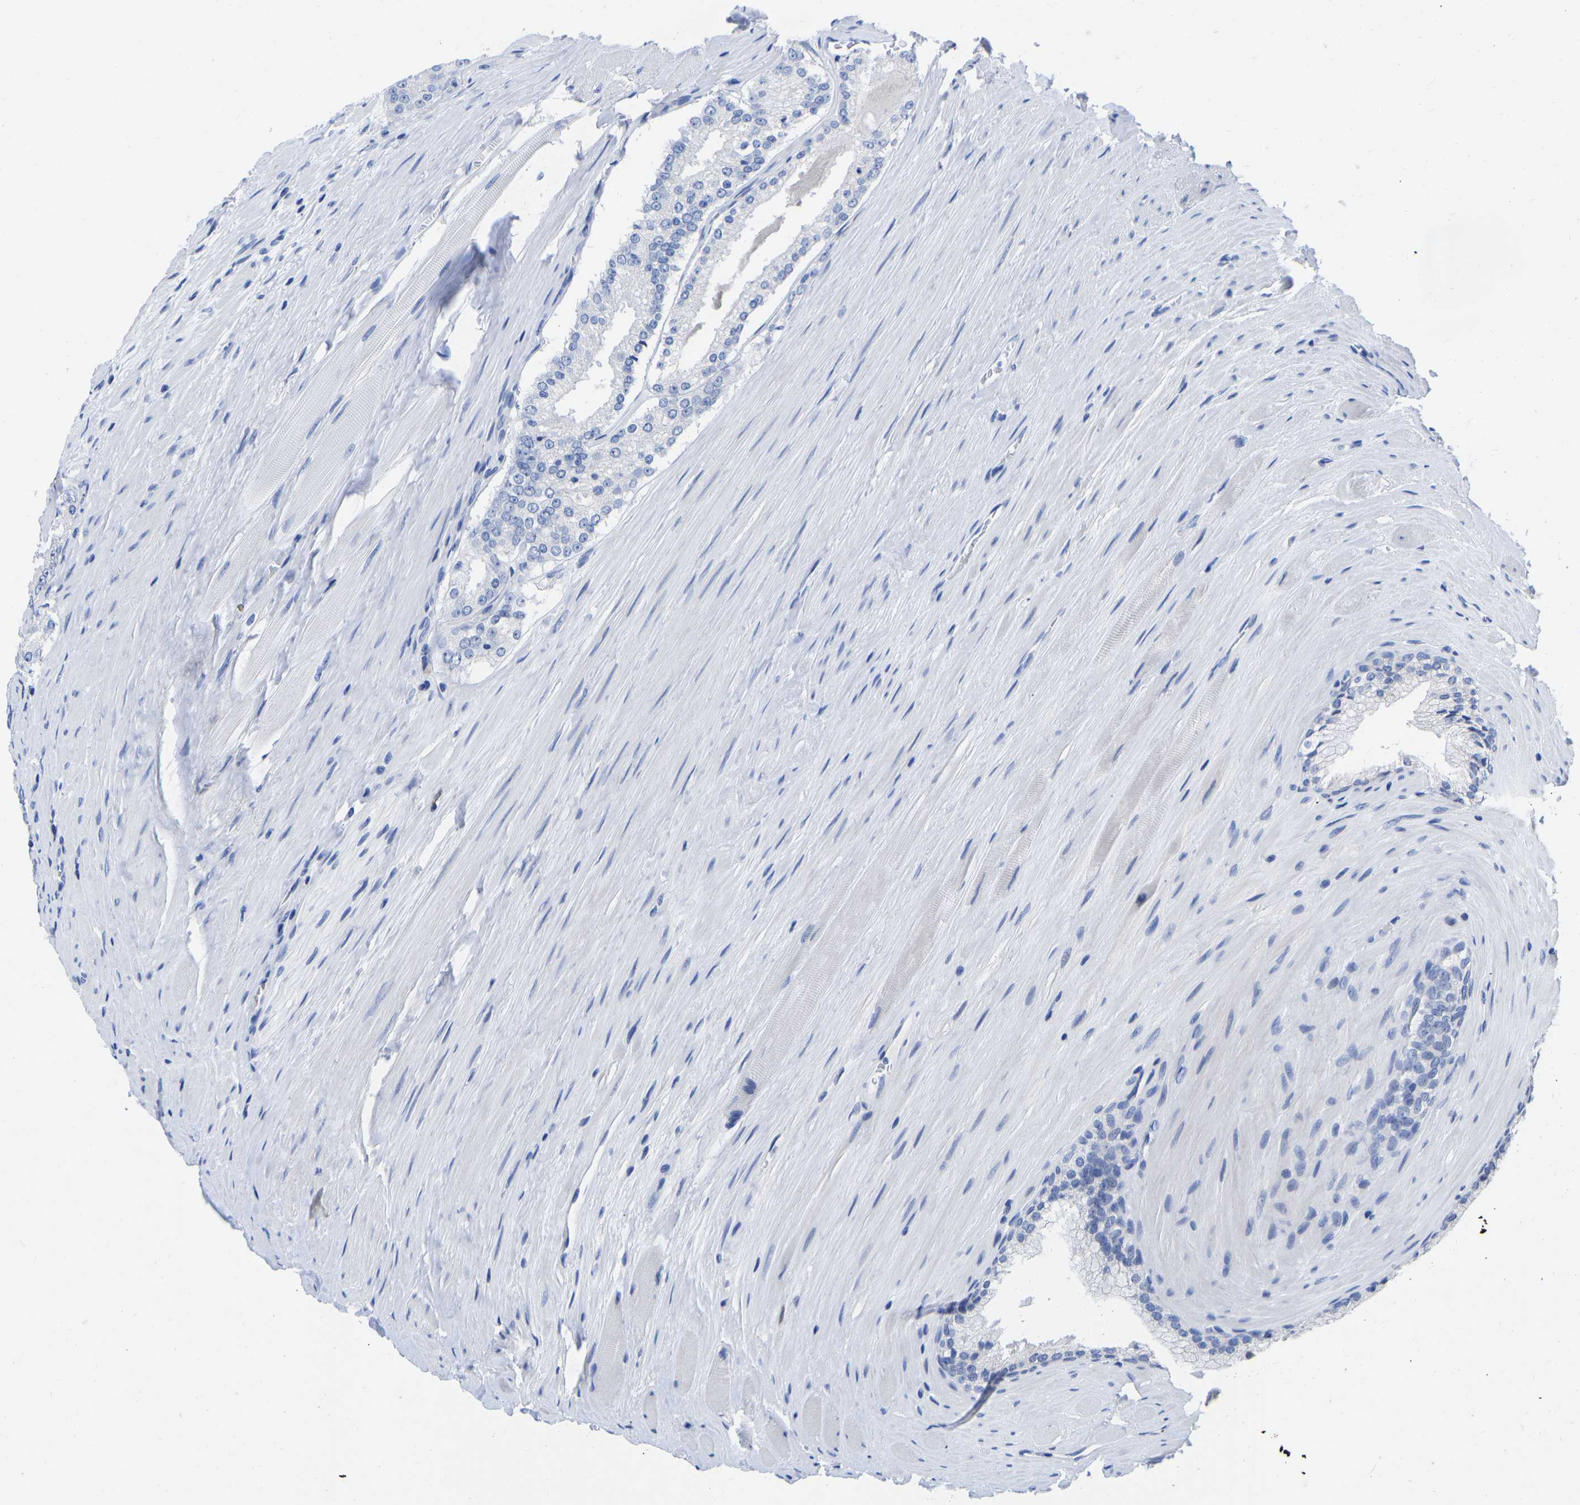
{"staining": {"intensity": "negative", "quantity": "none", "location": "none"}, "tissue": "prostate cancer", "cell_type": "Tumor cells", "image_type": "cancer", "snomed": [{"axis": "morphology", "description": "Adenocarcinoma, Low grade"}, {"axis": "topography", "description": "Prostate"}], "caption": "The immunohistochemistry (IHC) histopathology image has no significant staining in tumor cells of prostate cancer tissue.", "gene": "GPA33", "patient": {"sex": "male", "age": 70}}